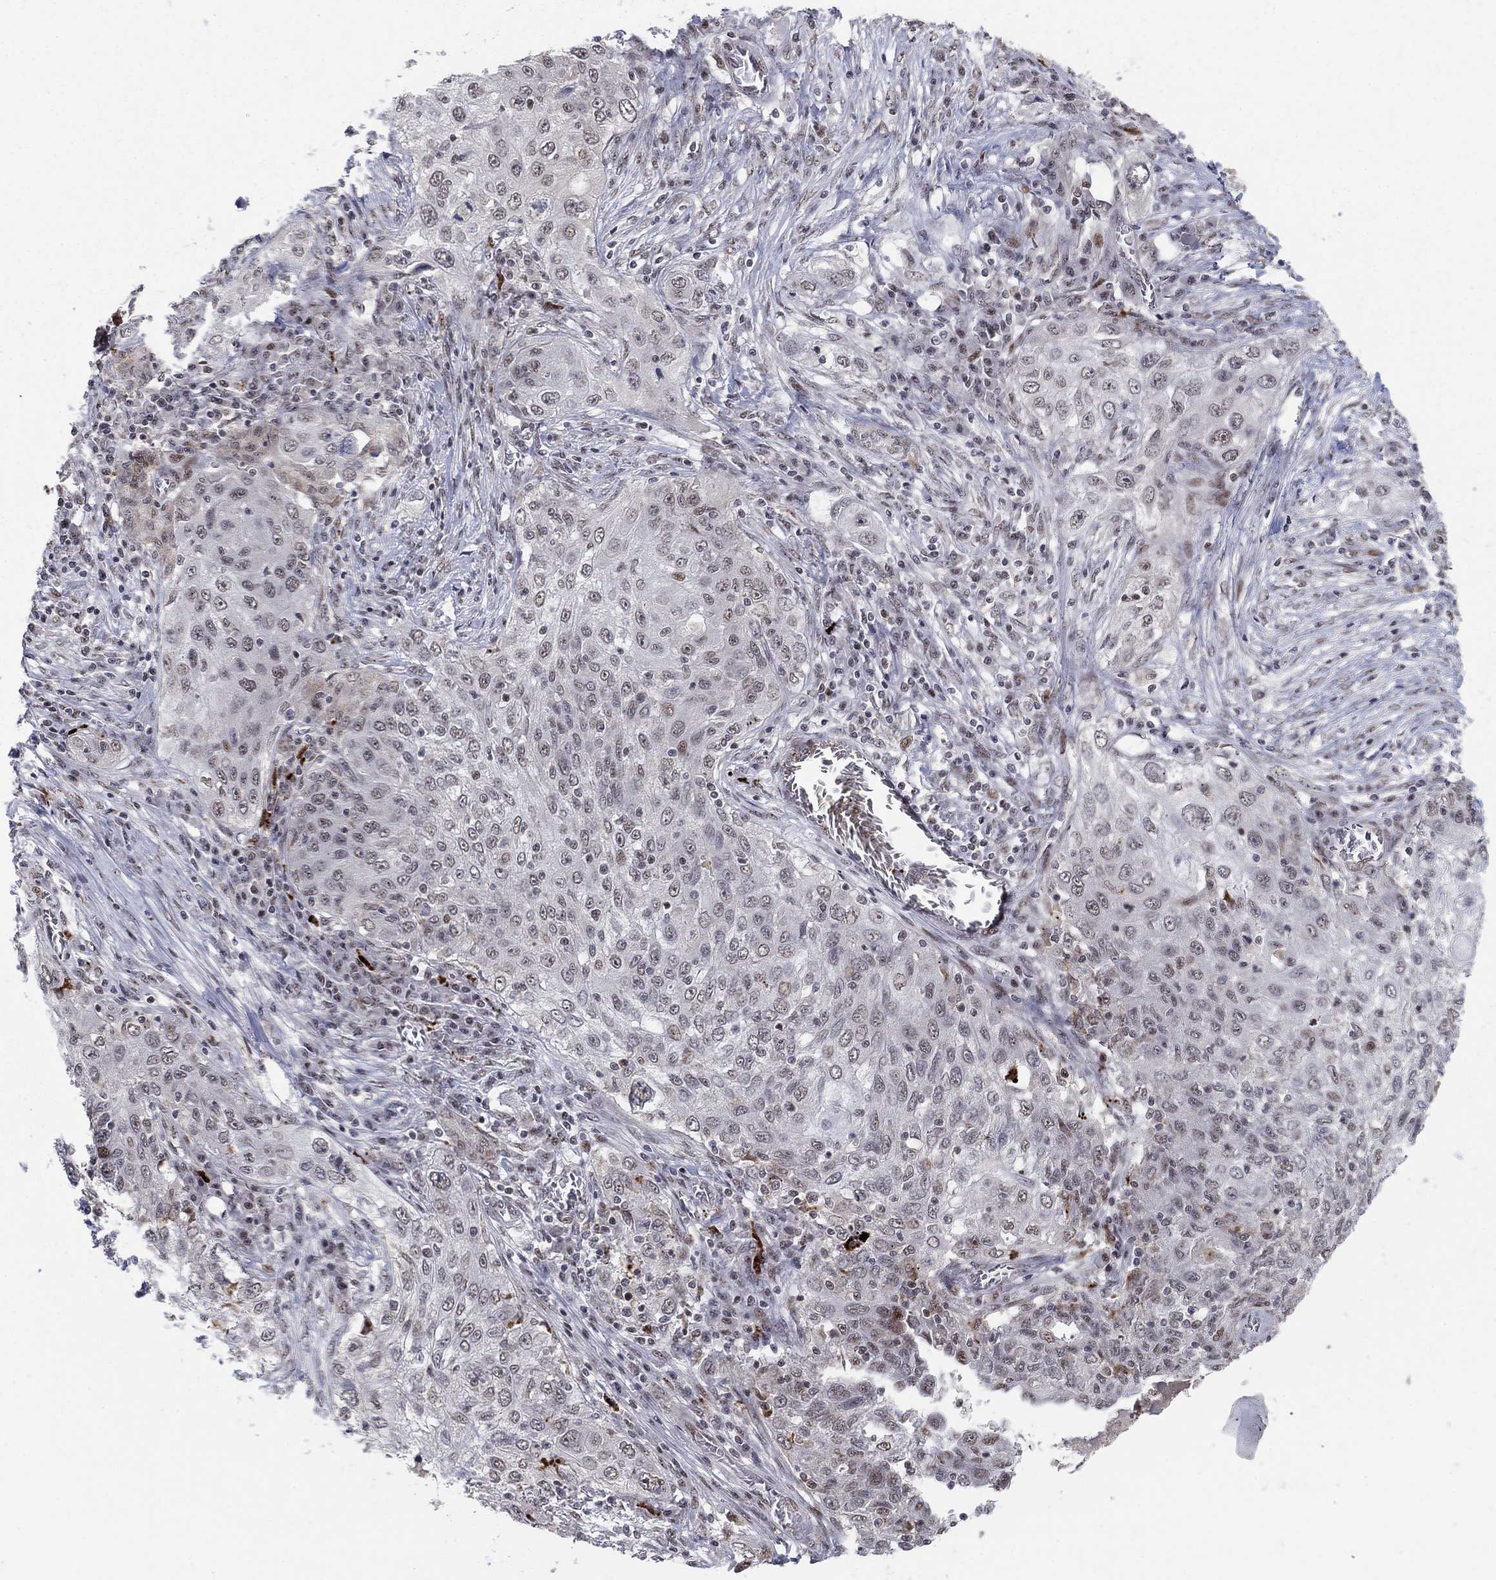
{"staining": {"intensity": "weak", "quantity": "<25%", "location": "nuclear"}, "tissue": "lung cancer", "cell_type": "Tumor cells", "image_type": "cancer", "snomed": [{"axis": "morphology", "description": "Squamous cell carcinoma, NOS"}, {"axis": "topography", "description": "Lung"}], "caption": "IHC image of neoplastic tissue: human squamous cell carcinoma (lung) stained with DAB exhibits no significant protein positivity in tumor cells. (DAB immunohistochemistry (IHC) visualized using brightfield microscopy, high magnification).", "gene": "ZNF395", "patient": {"sex": "female", "age": 69}}